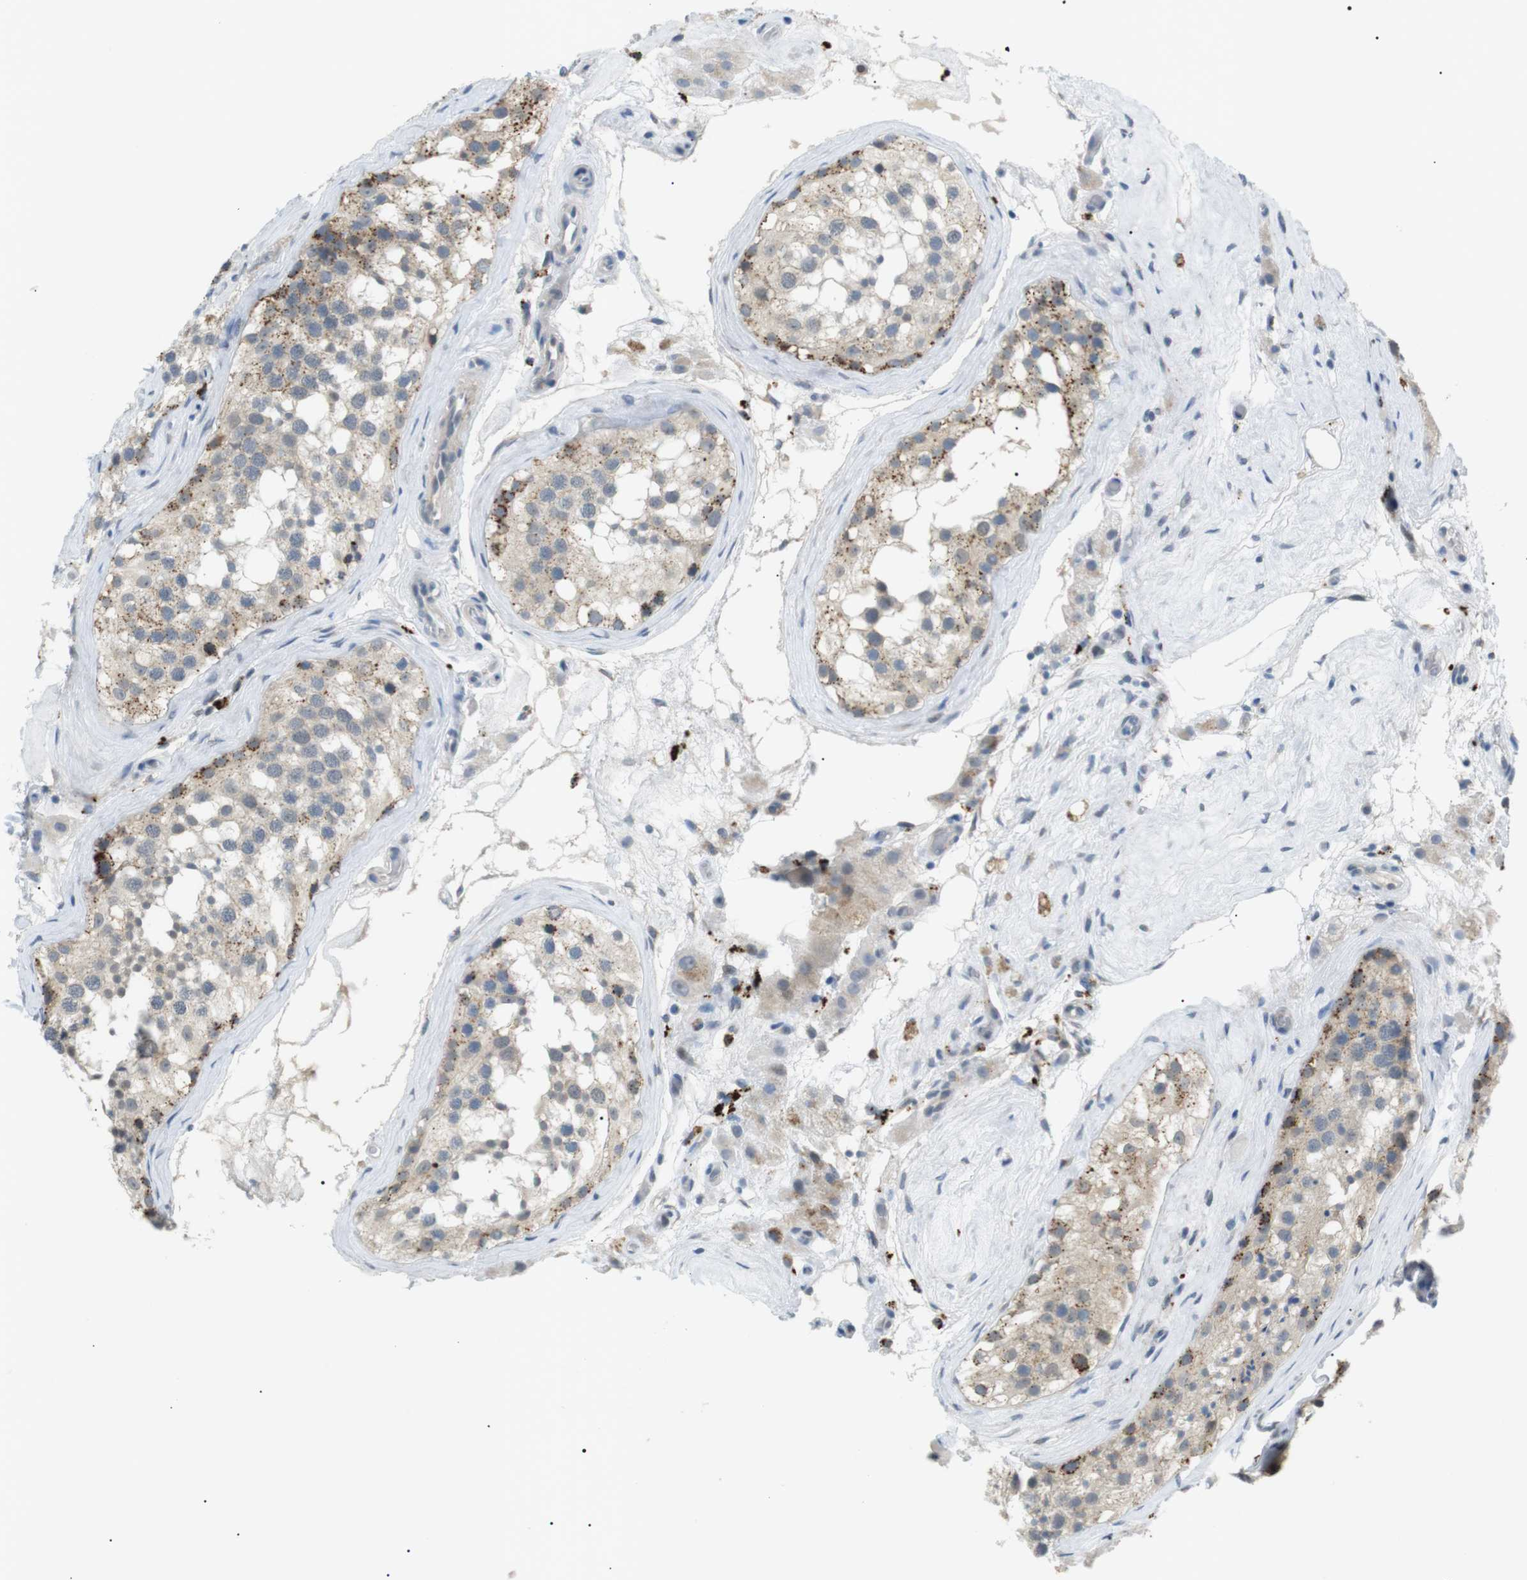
{"staining": {"intensity": "moderate", "quantity": "25%-75%", "location": "cytoplasmic/membranous"}, "tissue": "testis", "cell_type": "Cells in seminiferous ducts", "image_type": "normal", "snomed": [{"axis": "morphology", "description": "Normal tissue, NOS"}, {"axis": "morphology", "description": "Seminoma, NOS"}, {"axis": "topography", "description": "Testis"}], "caption": "Cells in seminiferous ducts display medium levels of moderate cytoplasmic/membranous expression in about 25%-75% of cells in normal human testis. The staining was performed using DAB (3,3'-diaminobenzidine) to visualize the protein expression in brown, while the nuclei were stained in blue with hematoxylin (Magnification: 20x).", "gene": "B4GALNT2", "patient": {"sex": "male", "age": 71}}